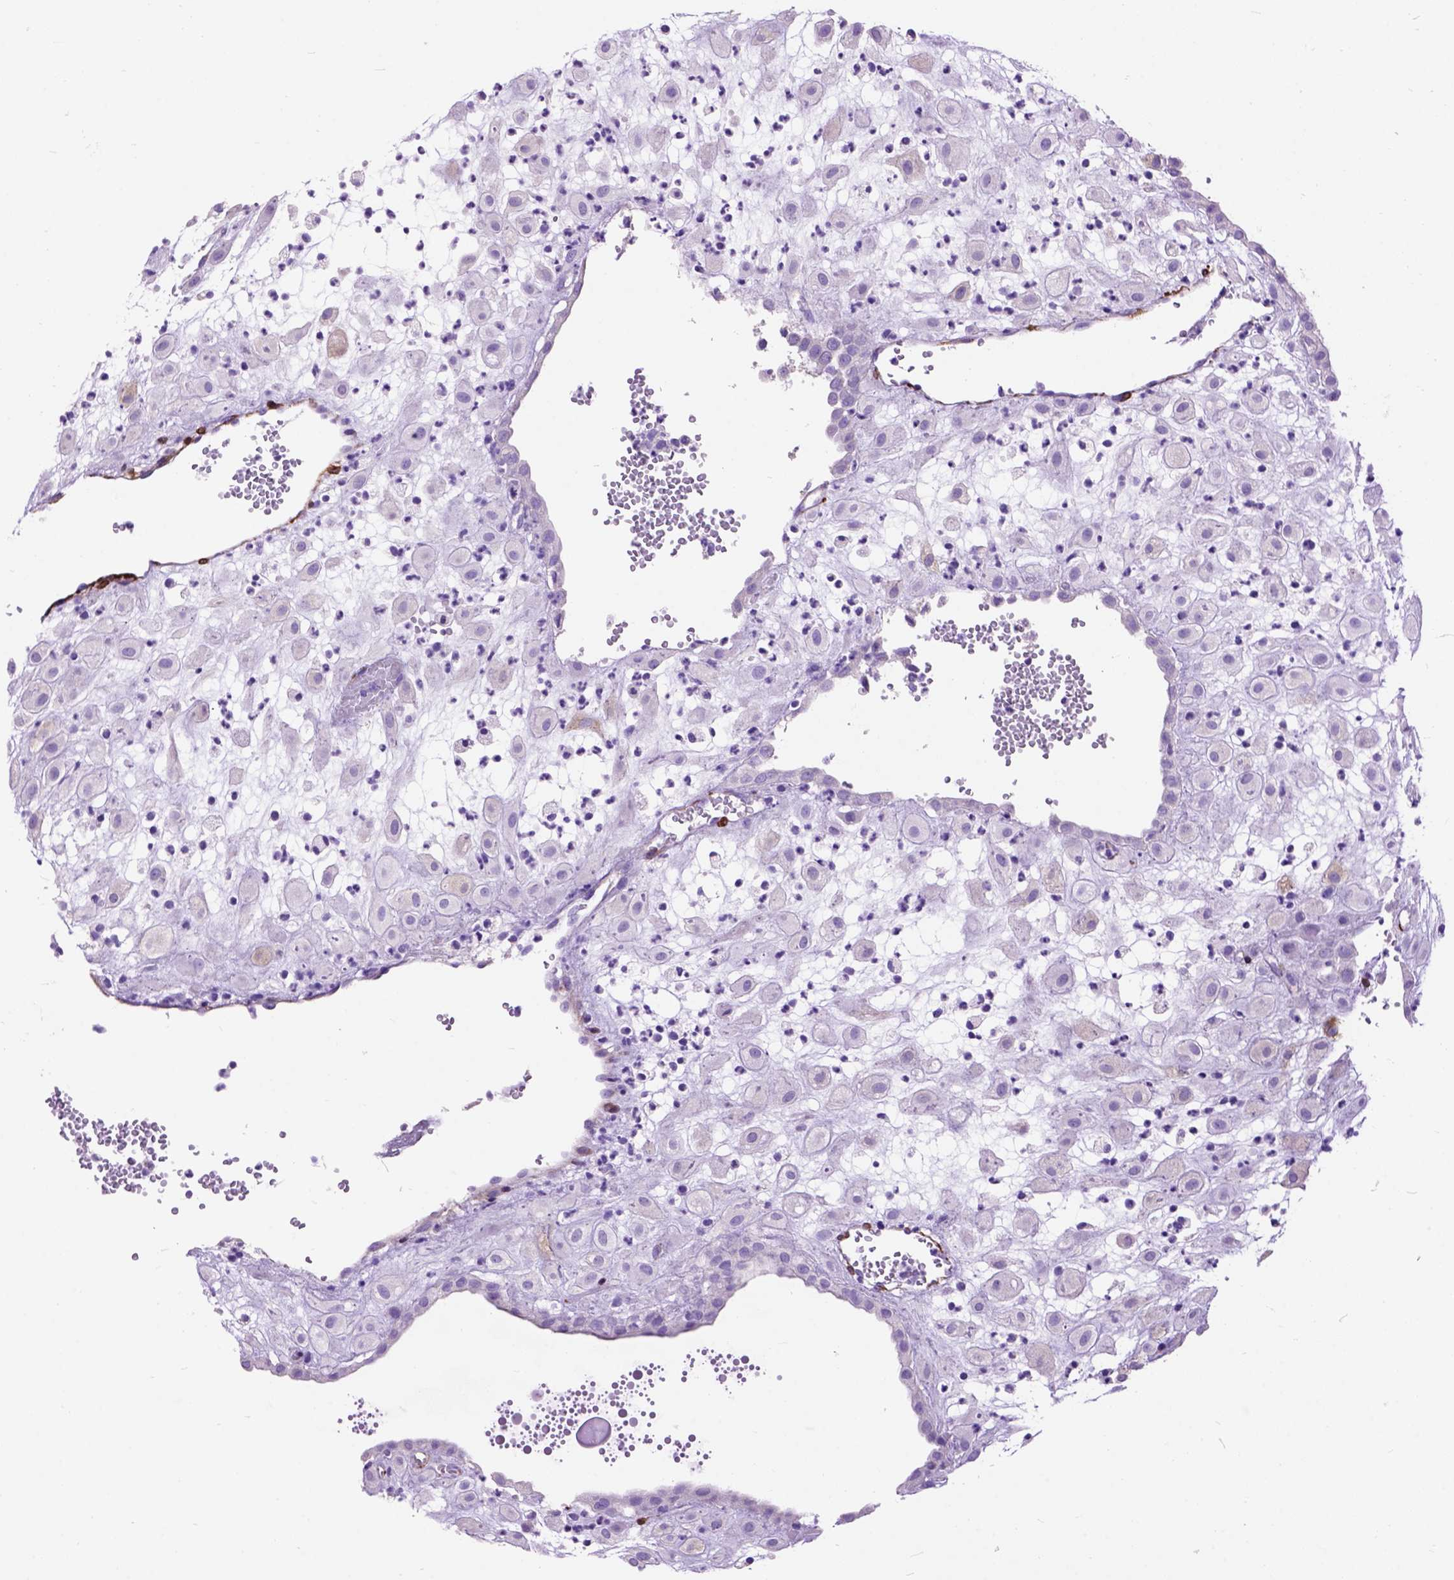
{"staining": {"intensity": "negative", "quantity": "none", "location": "none"}, "tissue": "placenta", "cell_type": "Decidual cells", "image_type": "normal", "snomed": [{"axis": "morphology", "description": "Normal tissue, NOS"}, {"axis": "topography", "description": "Placenta"}], "caption": "High power microscopy histopathology image of an immunohistochemistry image of normal placenta, revealing no significant expression in decidual cells. Brightfield microscopy of immunohistochemistry (IHC) stained with DAB (brown) and hematoxylin (blue), captured at high magnification.", "gene": "MAPT", "patient": {"sex": "female", "age": 24}}